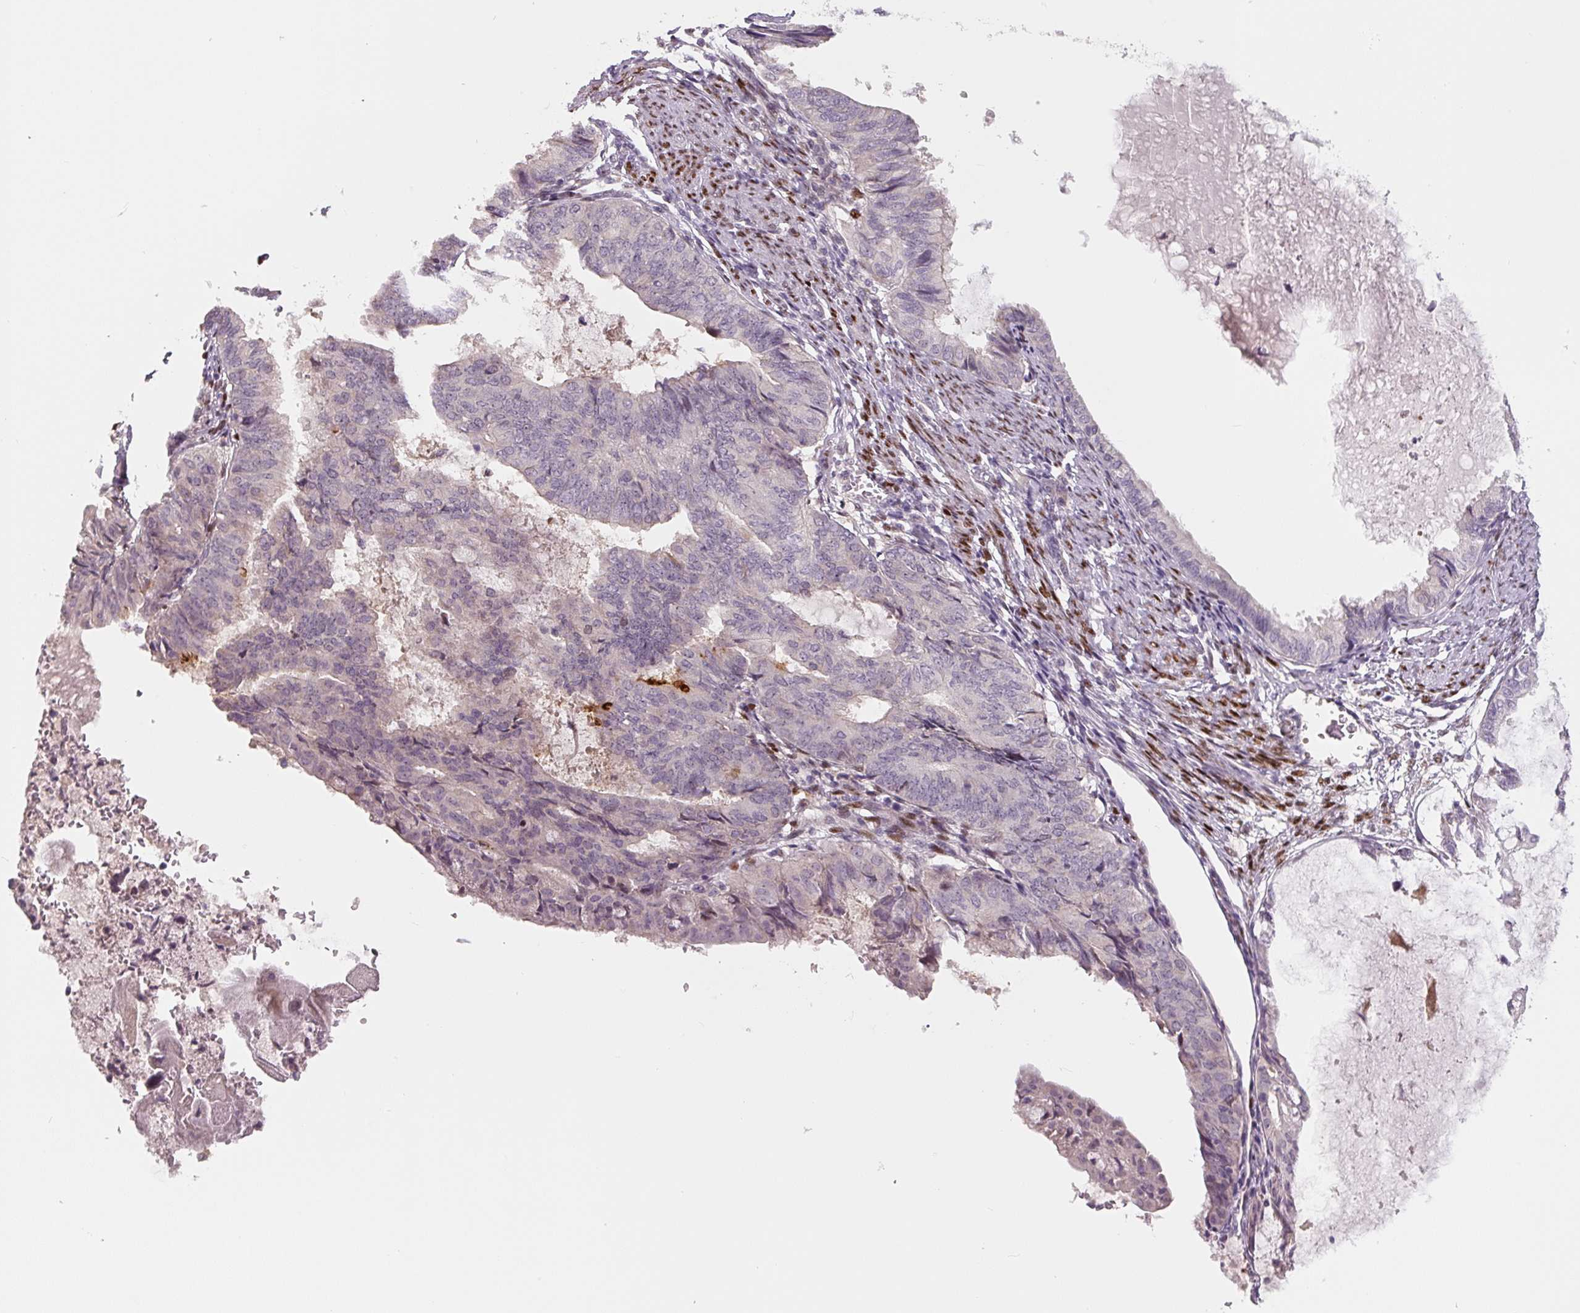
{"staining": {"intensity": "negative", "quantity": "none", "location": "none"}, "tissue": "endometrial cancer", "cell_type": "Tumor cells", "image_type": "cancer", "snomed": [{"axis": "morphology", "description": "Adenocarcinoma, NOS"}, {"axis": "topography", "description": "Endometrium"}], "caption": "The micrograph shows no staining of tumor cells in endometrial cancer.", "gene": "PWWP3B", "patient": {"sex": "female", "age": 86}}